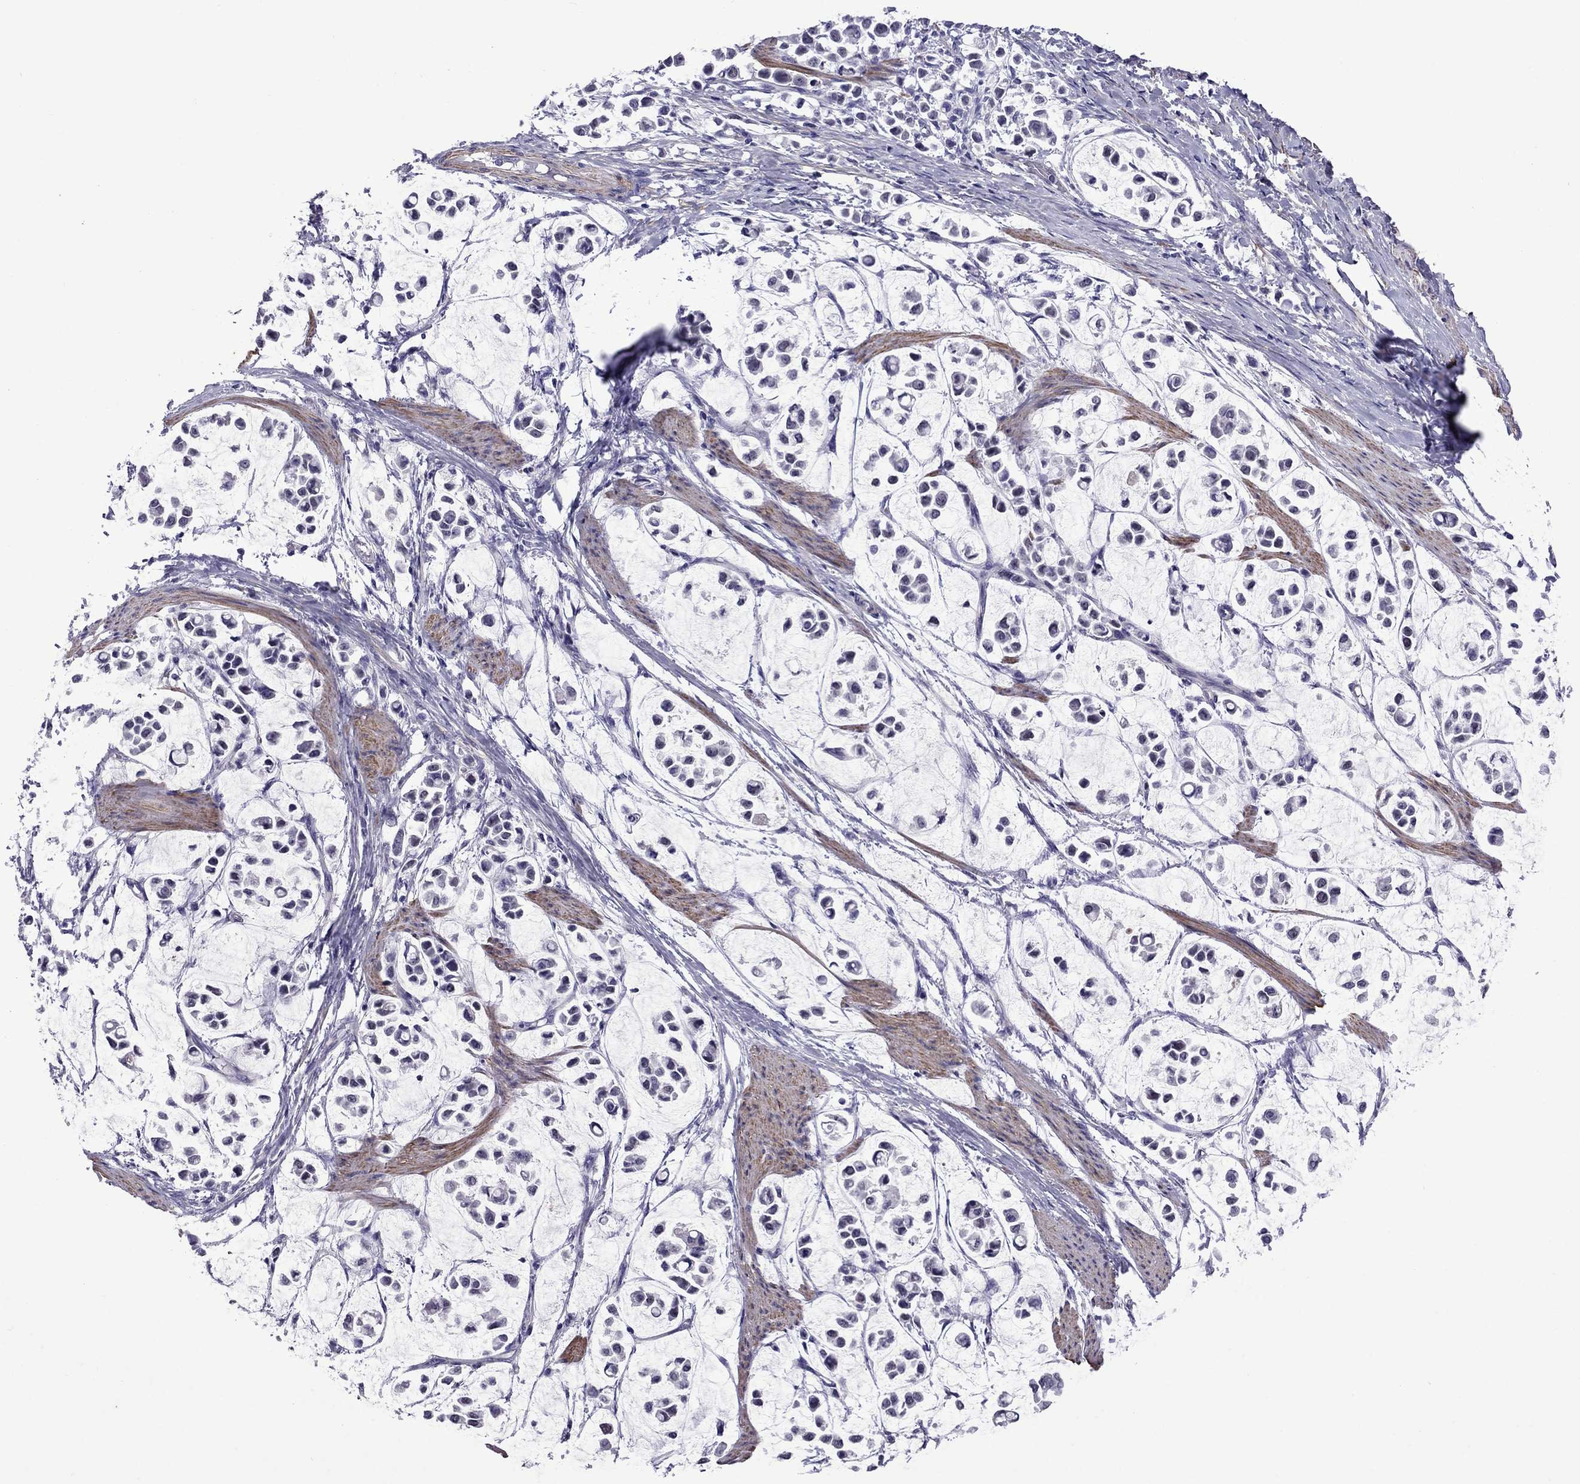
{"staining": {"intensity": "negative", "quantity": "none", "location": "none"}, "tissue": "stomach cancer", "cell_type": "Tumor cells", "image_type": "cancer", "snomed": [{"axis": "morphology", "description": "Adenocarcinoma, NOS"}, {"axis": "topography", "description": "Stomach"}], "caption": "Histopathology image shows no protein staining in tumor cells of stomach cancer (adenocarcinoma) tissue.", "gene": "CHRNA5", "patient": {"sex": "male", "age": 82}}